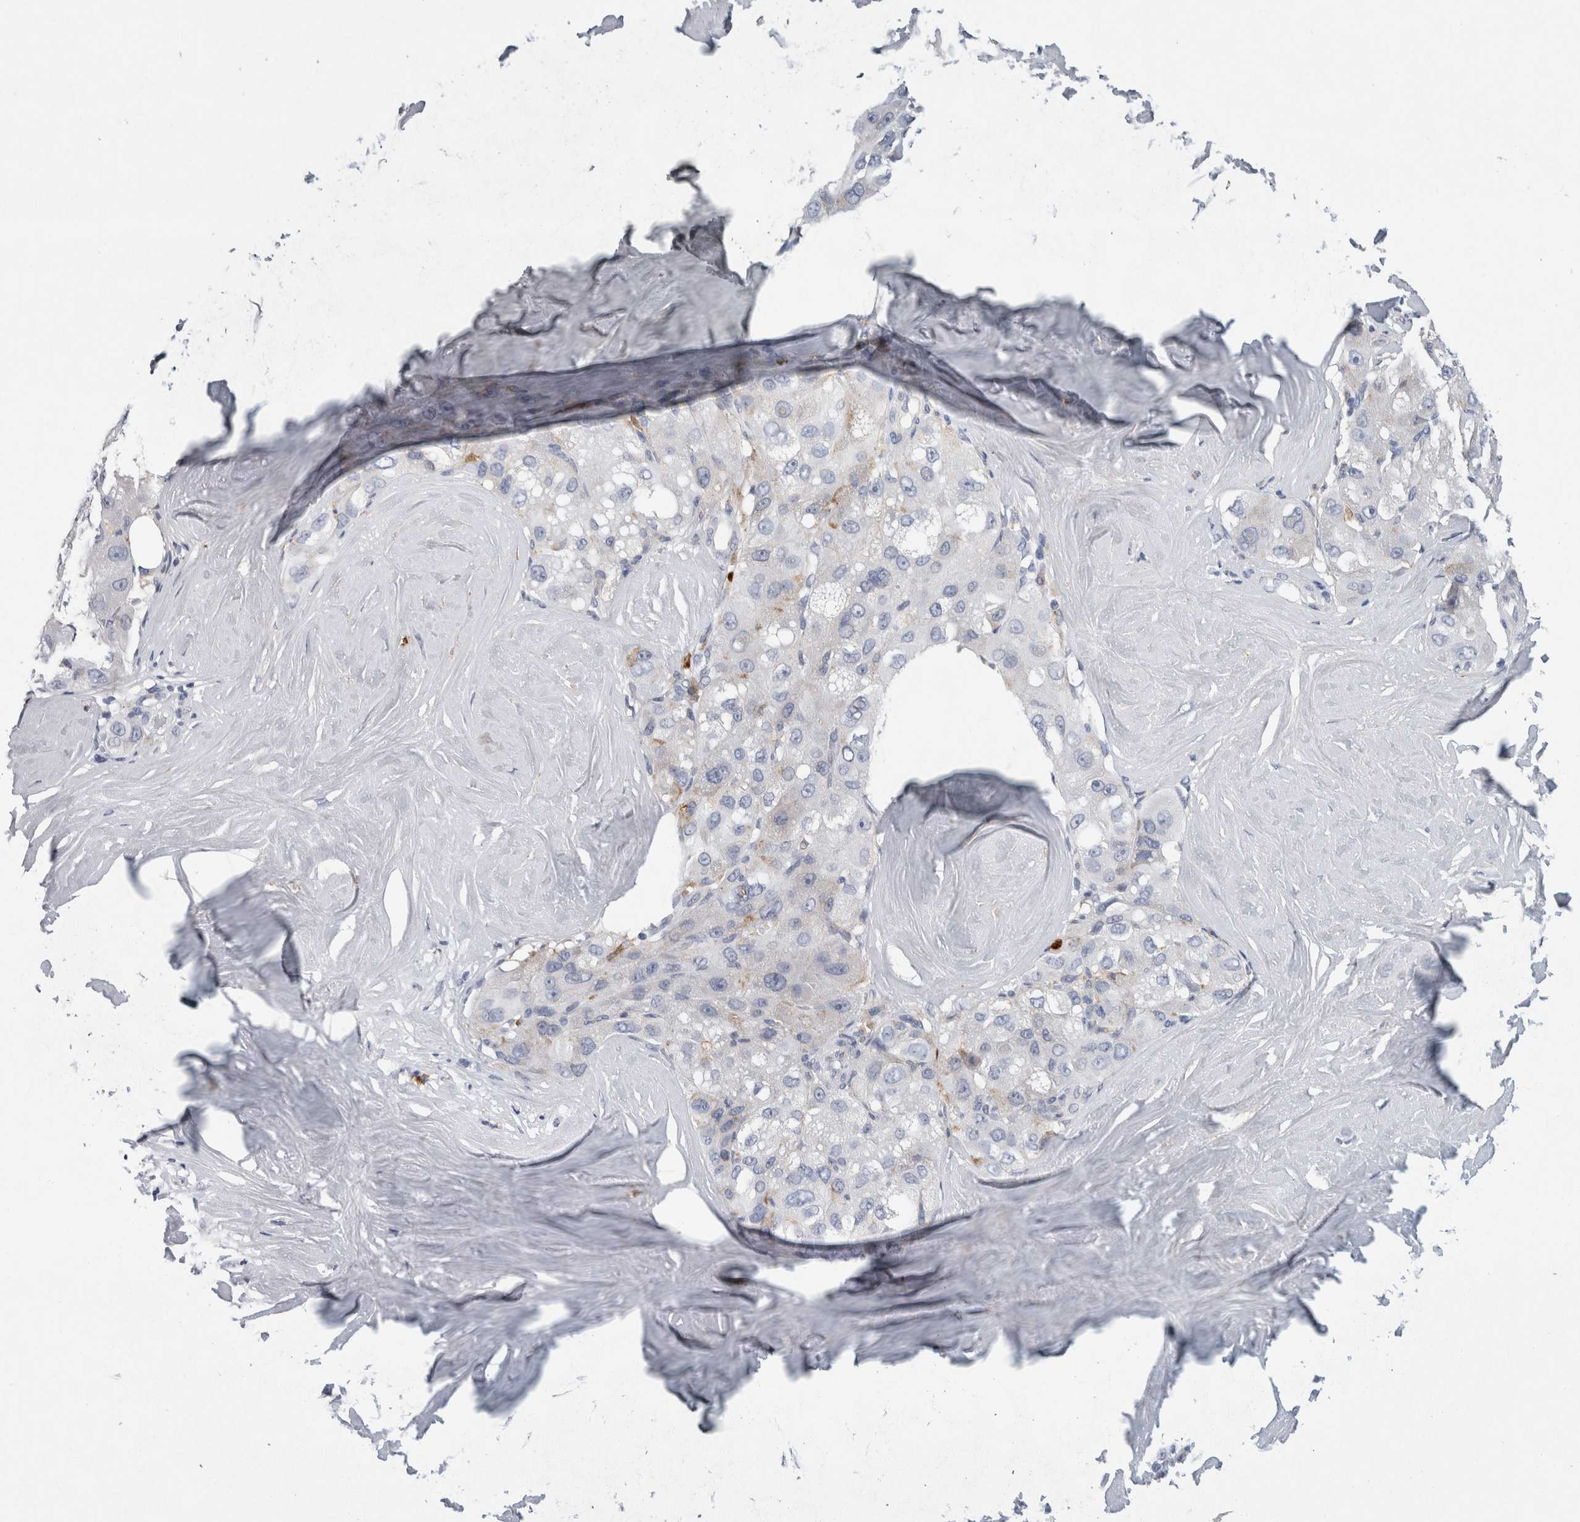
{"staining": {"intensity": "negative", "quantity": "none", "location": "none"}, "tissue": "liver cancer", "cell_type": "Tumor cells", "image_type": "cancer", "snomed": [{"axis": "morphology", "description": "Carcinoma, Hepatocellular, NOS"}, {"axis": "topography", "description": "Liver"}], "caption": "Micrograph shows no significant protein staining in tumor cells of liver cancer.", "gene": "CD63", "patient": {"sex": "male", "age": 80}}